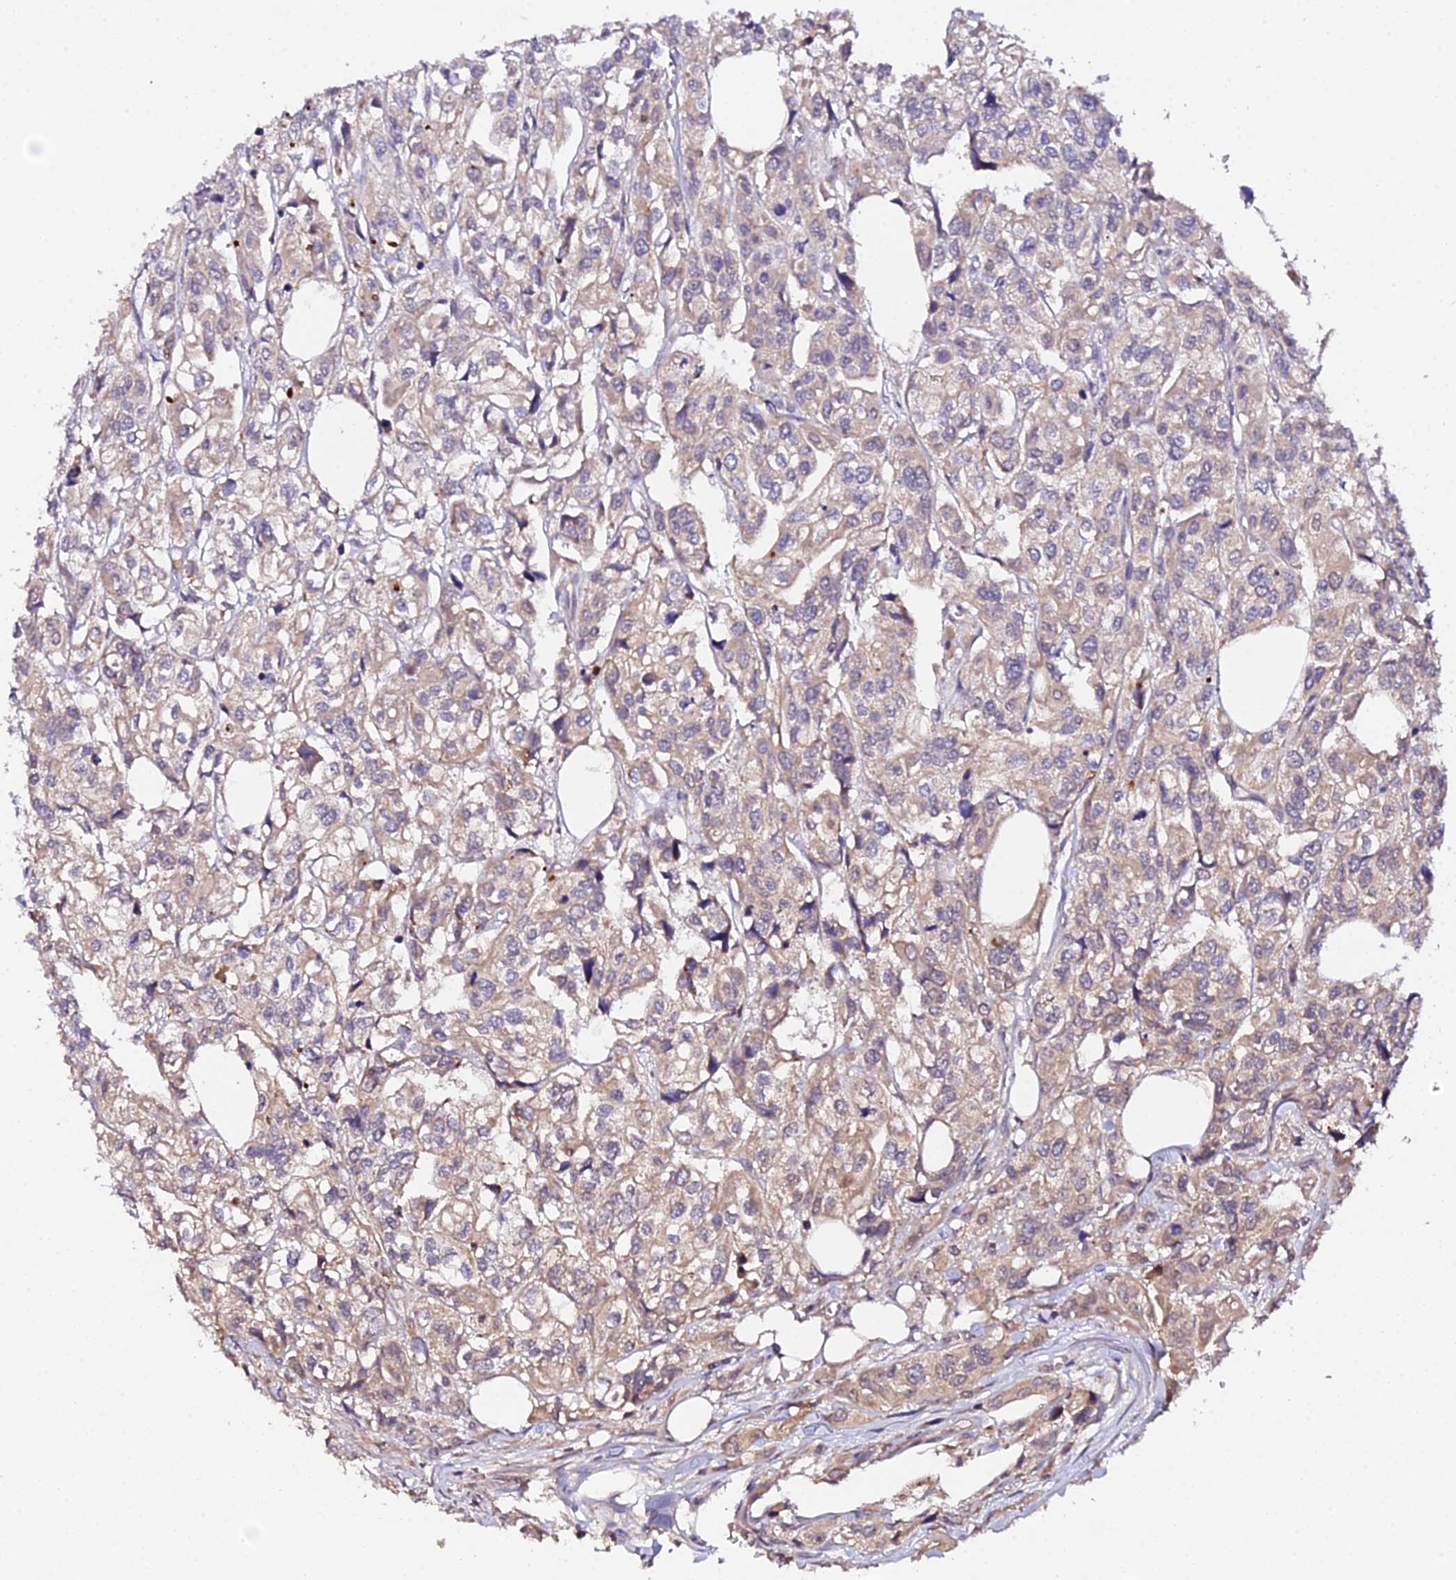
{"staining": {"intensity": "weak", "quantity": ">75%", "location": "cytoplasmic/membranous"}, "tissue": "urothelial cancer", "cell_type": "Tumor cells", "image_type": "cancer", "snomed": [{"axis": "morphology", "description": "Urothelial carcinoma, High grade"}, {"axis": "topography", "description": "Urinary bladder"}], "caption": "The histopathology image exhibits staining of urothelial cancer, revealing weak cytoplasmic/membranous protein expression (brown color) within tumor cells. The protein of interest is shown in brown color, while the nuclei are stained blue.", "gene": "TRIM26", "patient": {"sex": "male", "age": 67}}